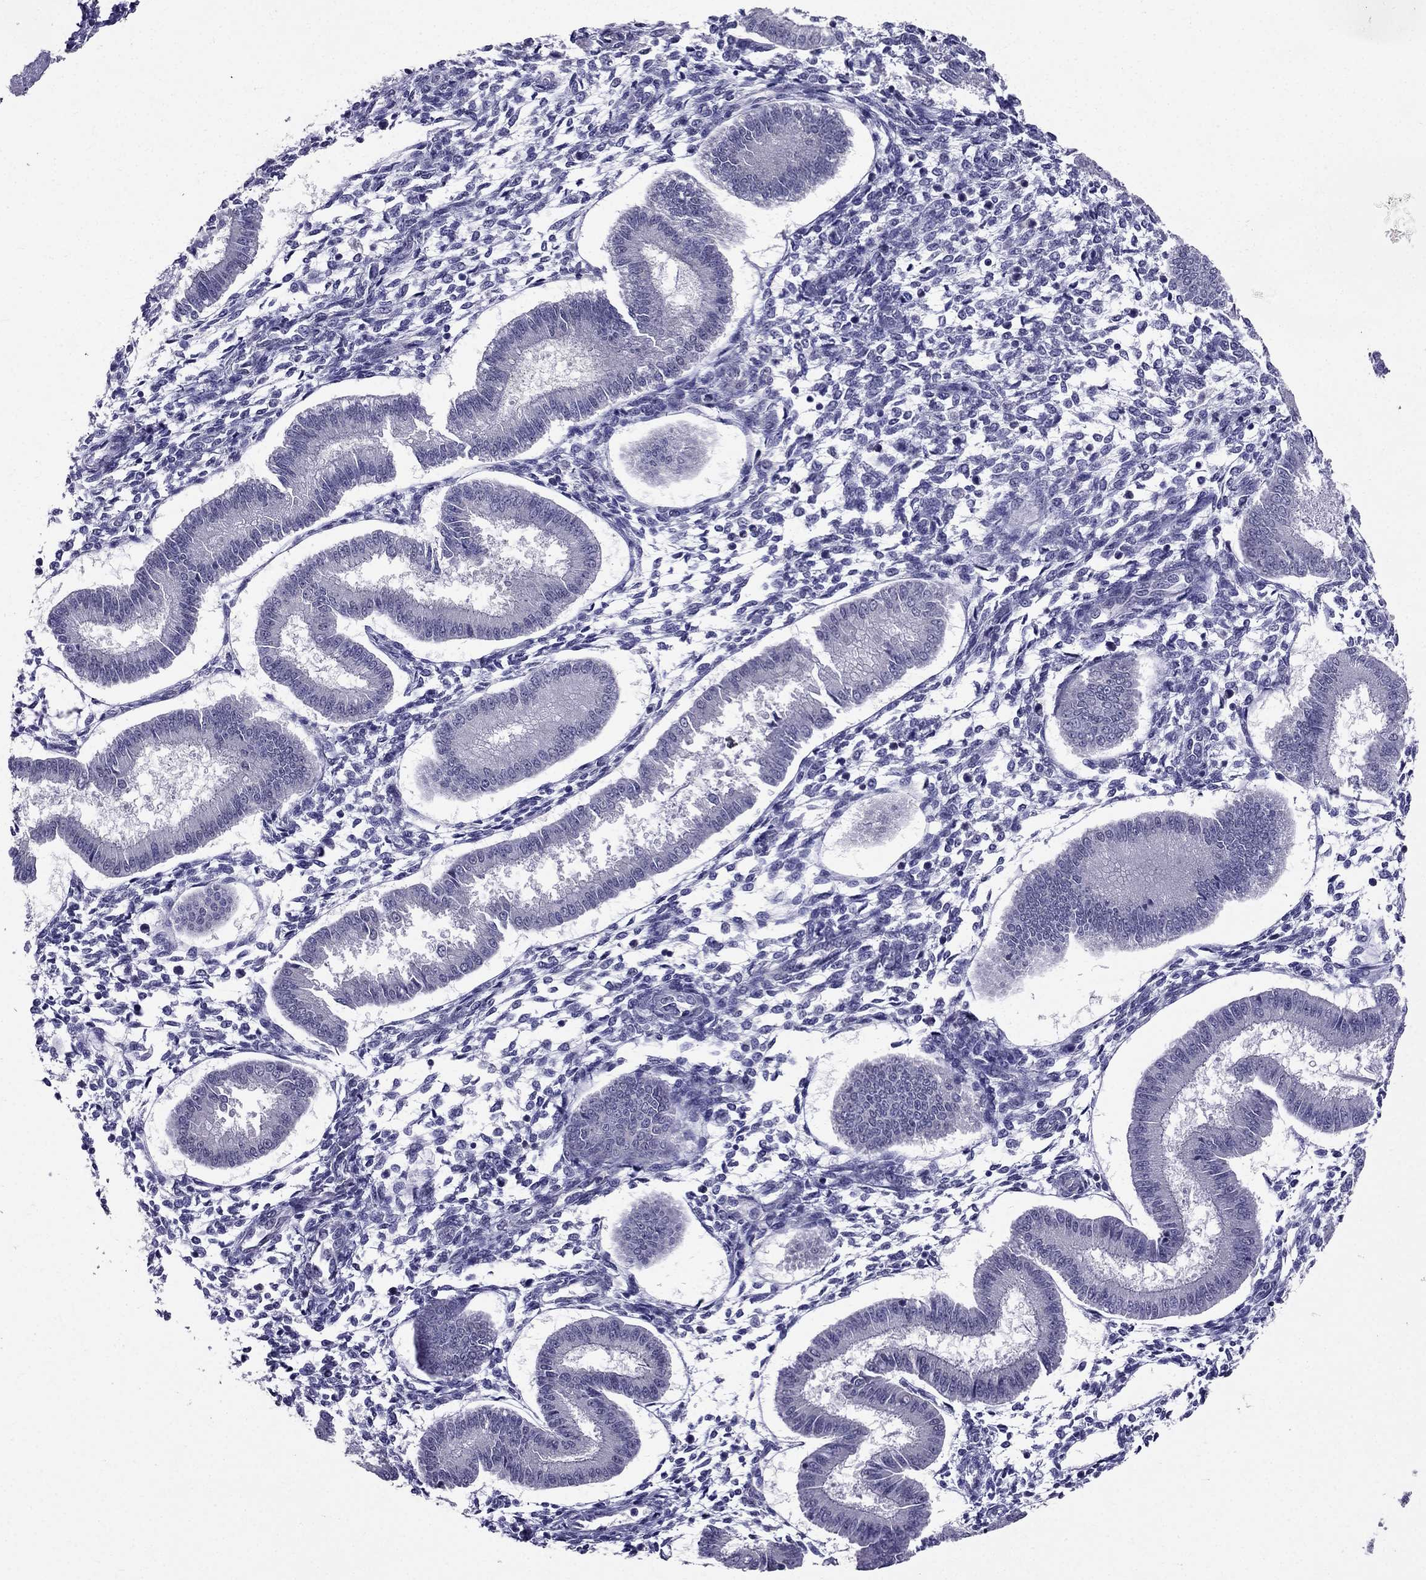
{"staining": {"intensity": "negative", "quantity": "none", "location": "none"}, "tissue": "endometrium", "cell_type": "Cells in endometrial stroma", "image_type": "normal", "snomed": [{"axis": "morphology", "description": "Normal tissue, NOS"}, {"axis": "topography", "description": "Endometrium"}], "caption": "Cells in endometrial stroma are negative for protein expression in benign human endometrium.", "gene": "AAK1", "patient": {"sex": "female", "age": 43}}